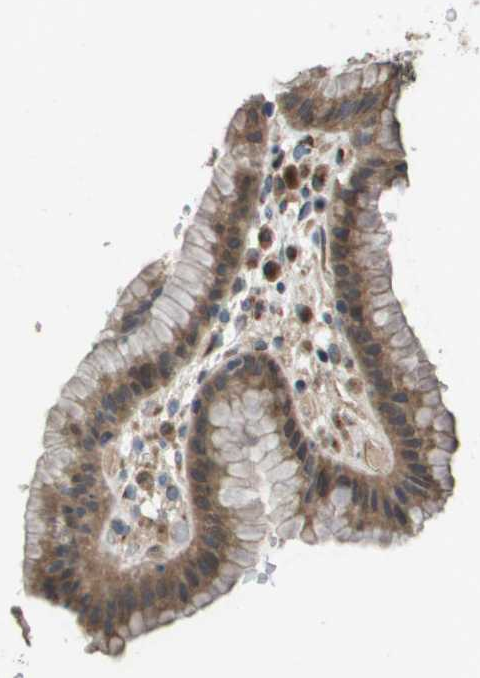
{"staining": {"intensity": "moderate", "quantity": ">75%", "location": "cytoplasmic/membranous,nuclear"}, "tissue": "stomach", "cell_type": "Glandular cells", "image_type": "normal", "snomed": [{"axis": "morphology", "description": "Normal tissue, NOS"}, {"axis": "topography", "description": "Stomach, lower"}], "caption": "Immunohistochemistry photomicrograph of normal stomach: stomach stained using IHC demonstrates medium levels of moderate protein expression localized specifically in the cytoplasmic/membranous,nuclear of glandular cells, appearing as a cytoplasmic/membranous,nuclear brown color.", "gene": "PCK1", "patient": {"sex": "male", "age": 52}}